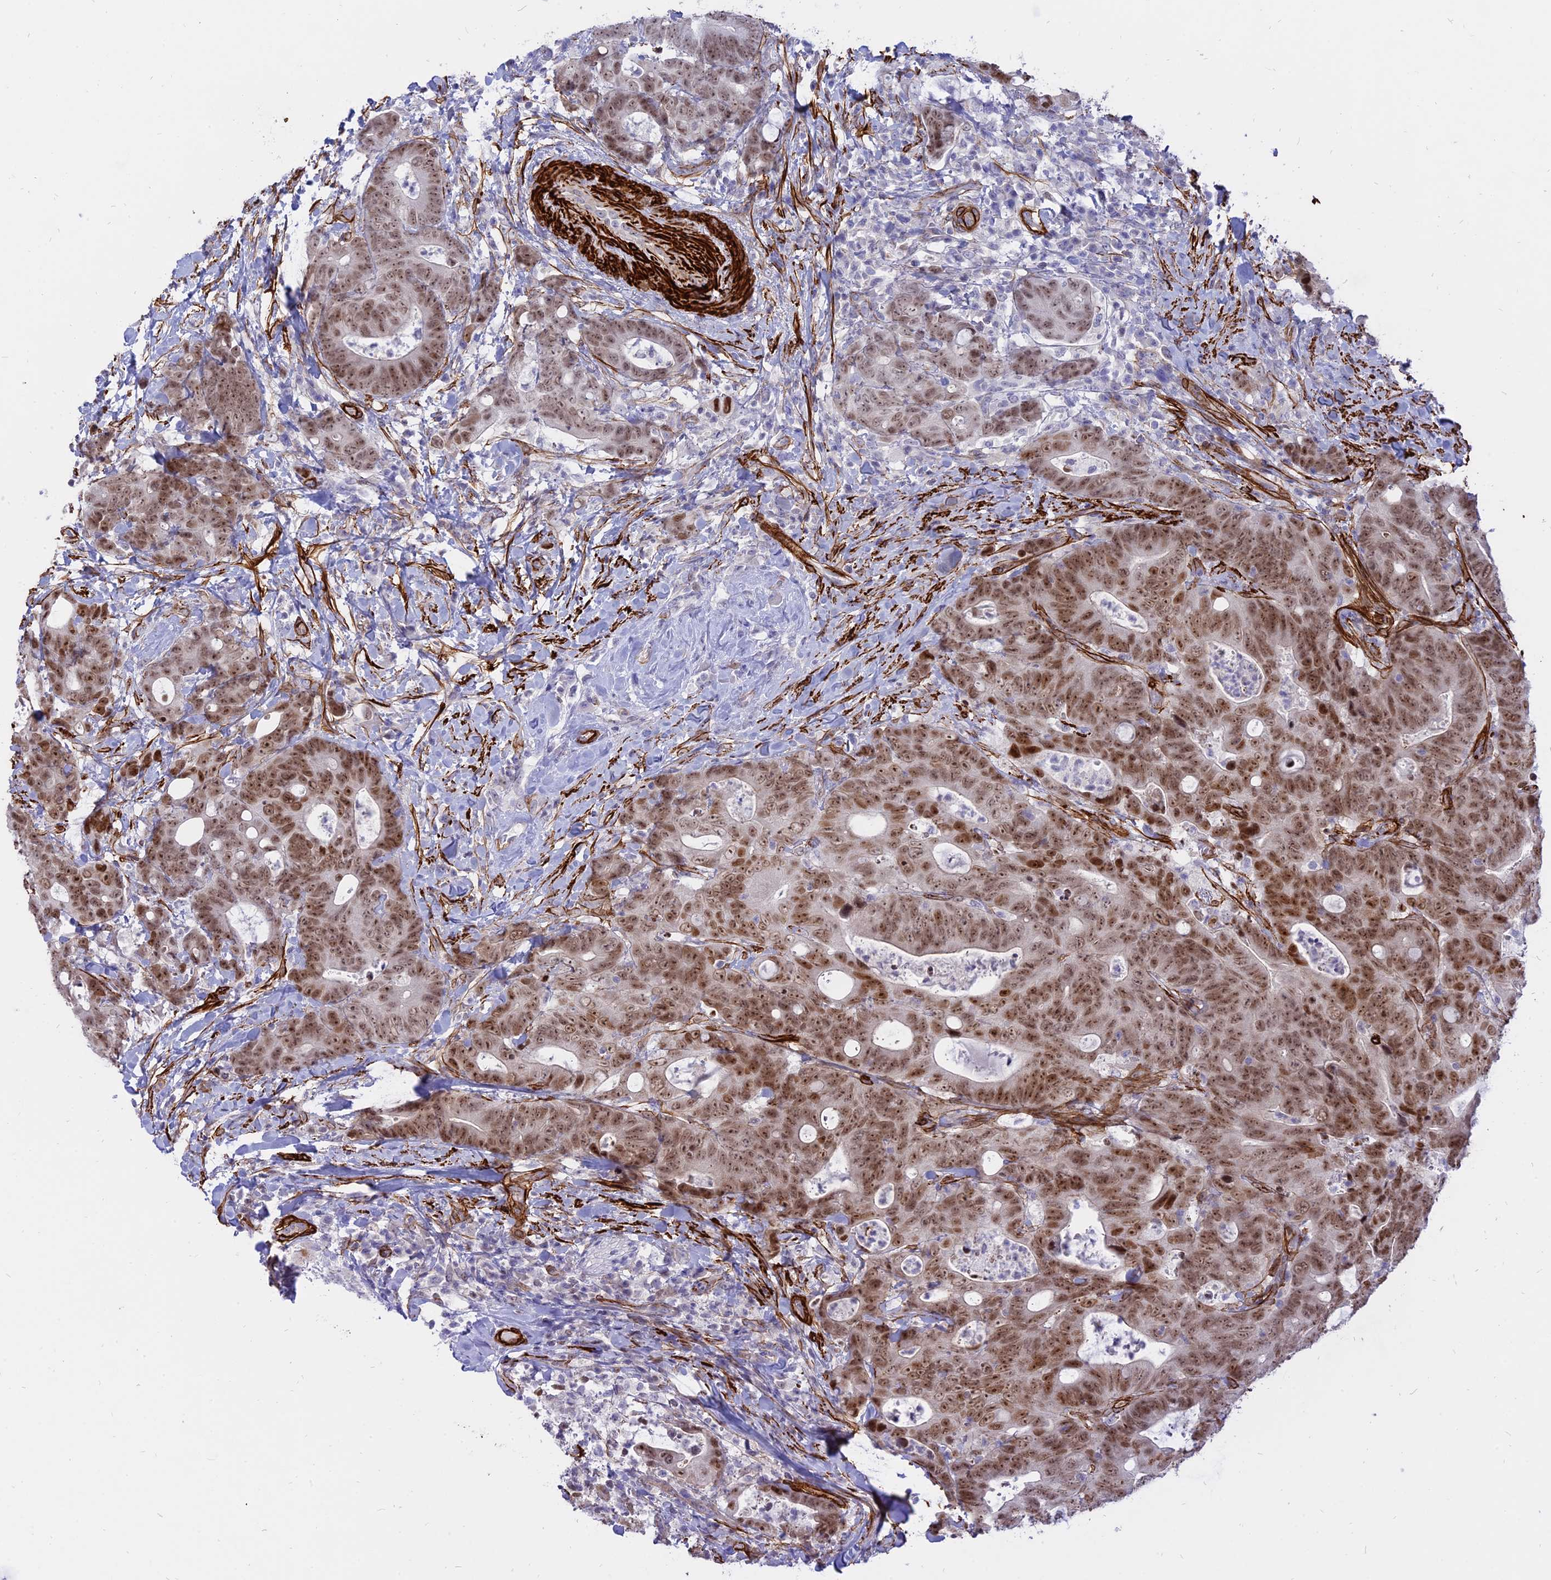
{"staining": {"intensity": "moderate", "quantity": ">75%", "location": "nuclear"}, "tissue": "colorectal cancer", "cell_type": "Tumor cells", "image_type": "cancer", "snomed": [{"axis": "morphology", "description": "Adenocarcinoma, NOS"}, {"axis": "topography", "description": "Colon"}], "caption": "Immunohistochemistry photomicrograph of human colorectal adenocarcinoma stained for a protein (brown), which displays medium levels of moderate nuclear expression in about >75% of tumor cells.", "gene": "CENPV", "patient": {"sex": "female", "age": 82}}